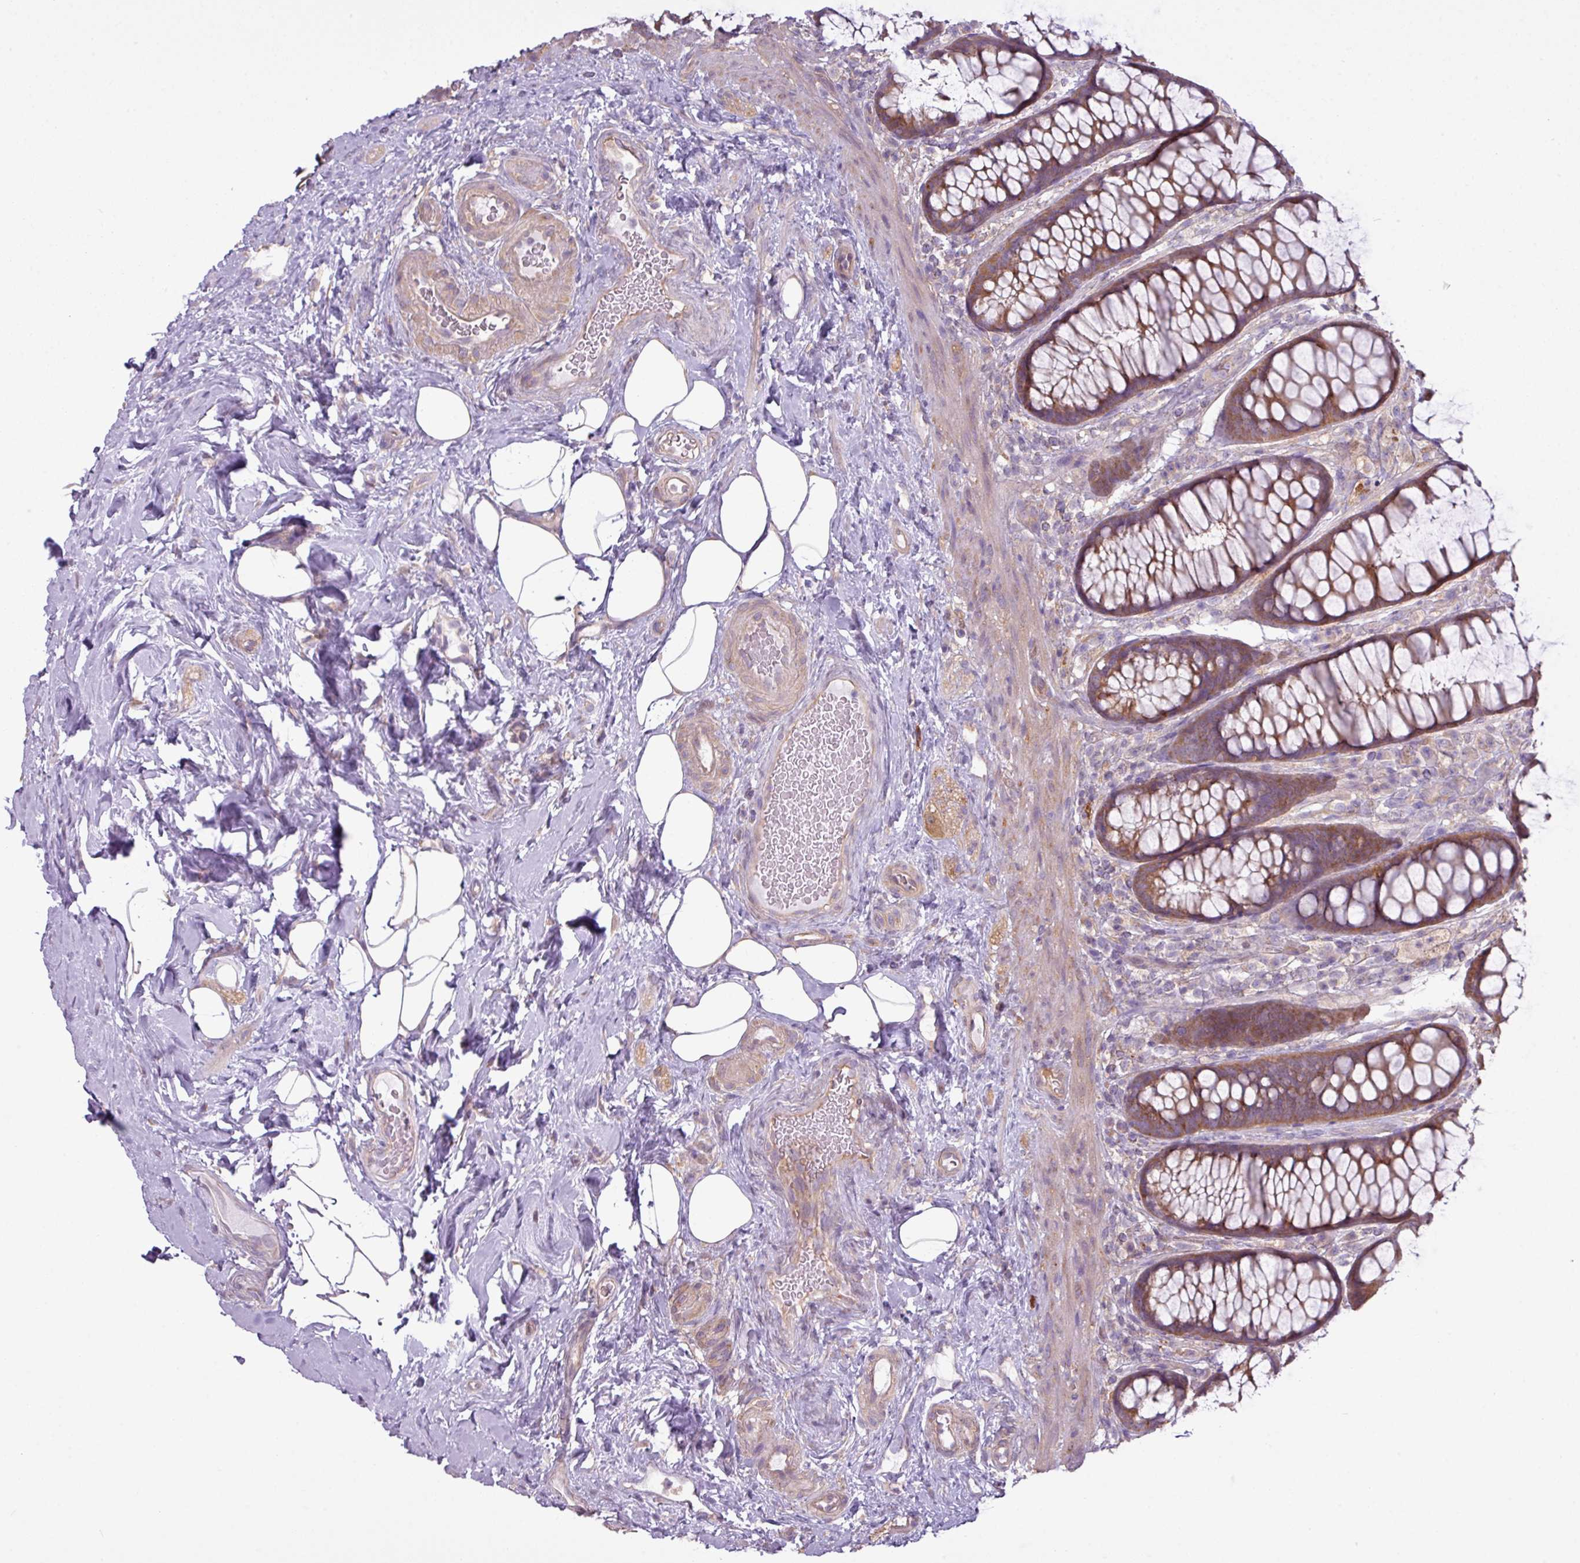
{"staining": {"intensity": "moderate", "quantity": ">75%", "location": "cytoplasmic/membranous"}, "tissue": "rectum", "cell_type": "Glandular cells", "image_type": "normal", "snomed": [{"axis": "morphology", "description": "Normal tissue, NOS"}, {"axis": "topography", "description": "Rectum"}], "caption": "Immunohistochemistry of normal human rectum reveals medium levels of moderate cytoplasmic/membranous positivity in about >75% of glandular cells.", "gene": "CAMK2A", "patient": {"sex": "female", "age": 67}}